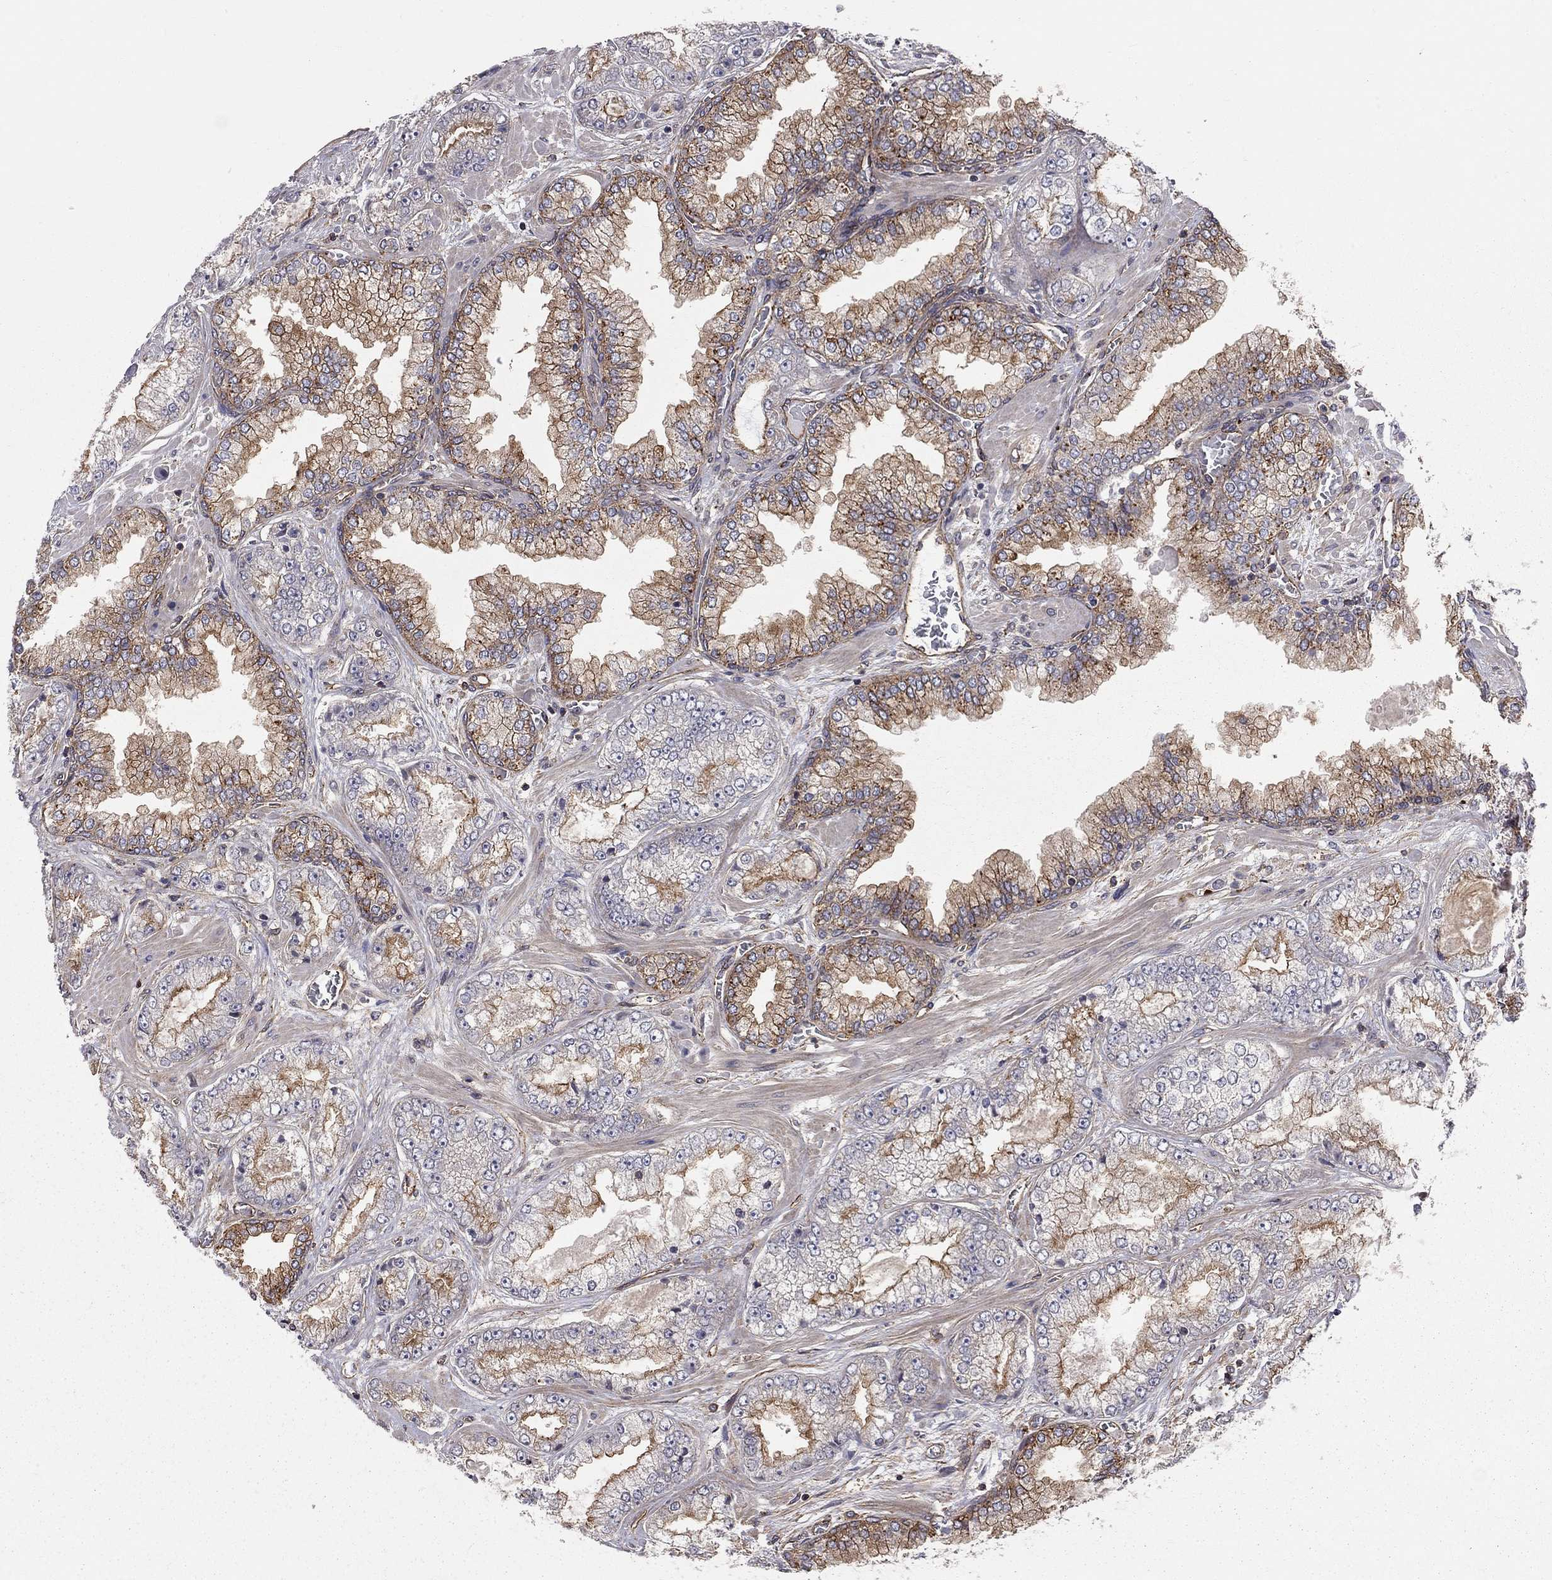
{"staining": {"intensity": "strong", "quantity": ">75%", "location": "cytoplasmic/membranous"}, "tissue": "prostate cancer", "cell_type": "Tumor cells", "image_type": "cancer", "snomed": [{"axis": "morphology", "description": "Adenocarcinoma, Low grade"}, {"axis": "topography", "description": "Prostate"}], "caption": "High-magnification brightfield microscopy of prostate cancer stained with DAB (3,3'-diaminobenzidine) (brown) and counterstained with hematoxylin (blue). tumor cells exhibit strong cytoplasmic/membranous expression is identified in approximately>75% of cells. (DAB (3,3'-diaminobenzidine) IHC with brightfield microscopy, high magnification).", "gene": "RASEF", "patient": {"sex": "male", "age": 57}}